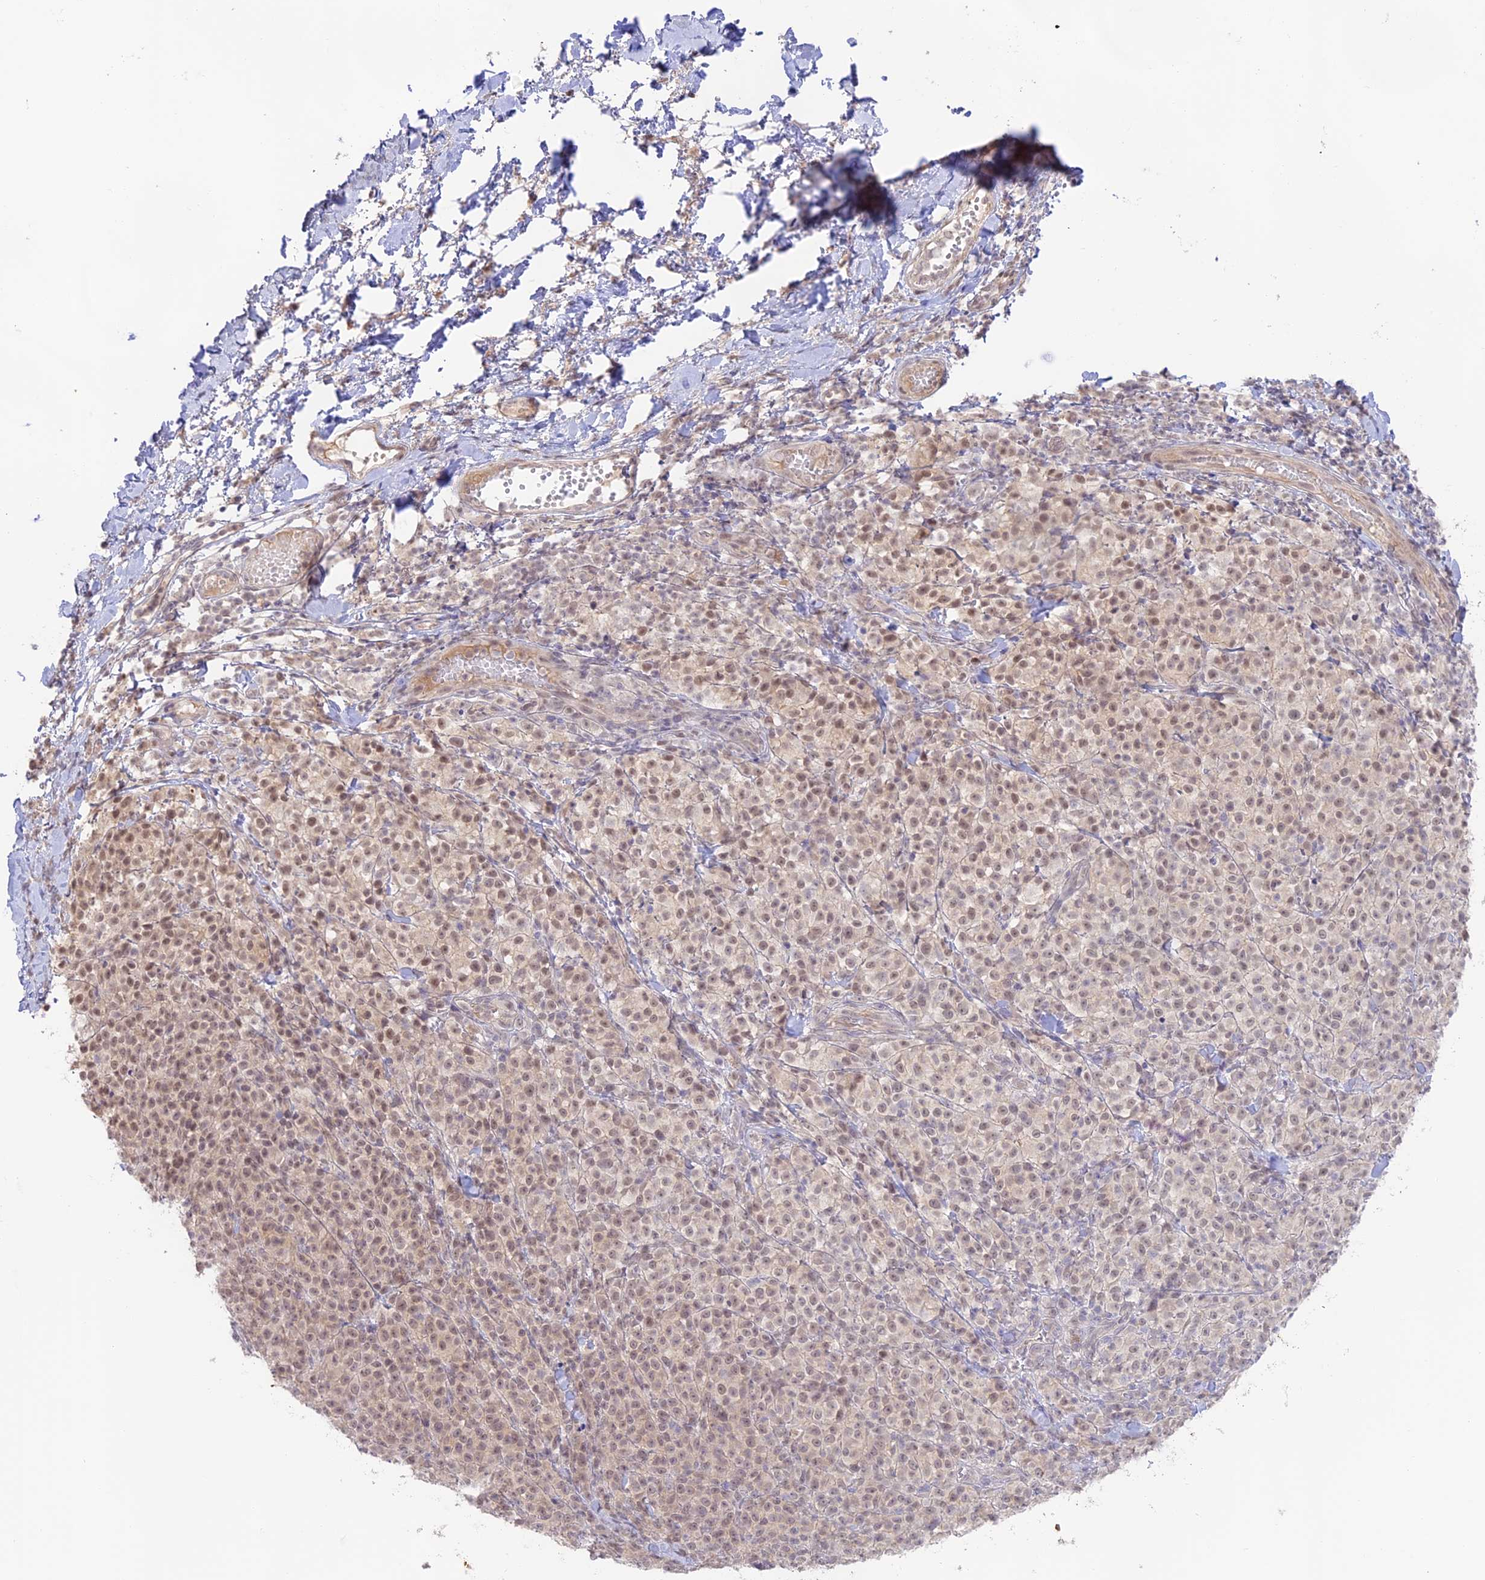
{"staining": {"intensity": "weak", "quantity": "25%-75%", "location": "cytoplasmic/membranous,nuclear"}, "tissue": "melanoma", "cell_type": "Tumor cells", "image_type": "cancer", "snomed": [{"axis": "morphology", "description": "Normal tissue, NOS"}, {"axis": "morphology", "description": "Malignant melanoma, NOS"}, {"axis": "topography", "description": "Skin"}], "caption": "A micrograph showing weak cytoplasmic/membranous and nuclear positivity in about 25%-75% of tumor cells in melanoma, as visualized by brown immunohistochemical staining.", "gene": "CAMSAP3", "patient": {"sex": "female", "age": 34}}